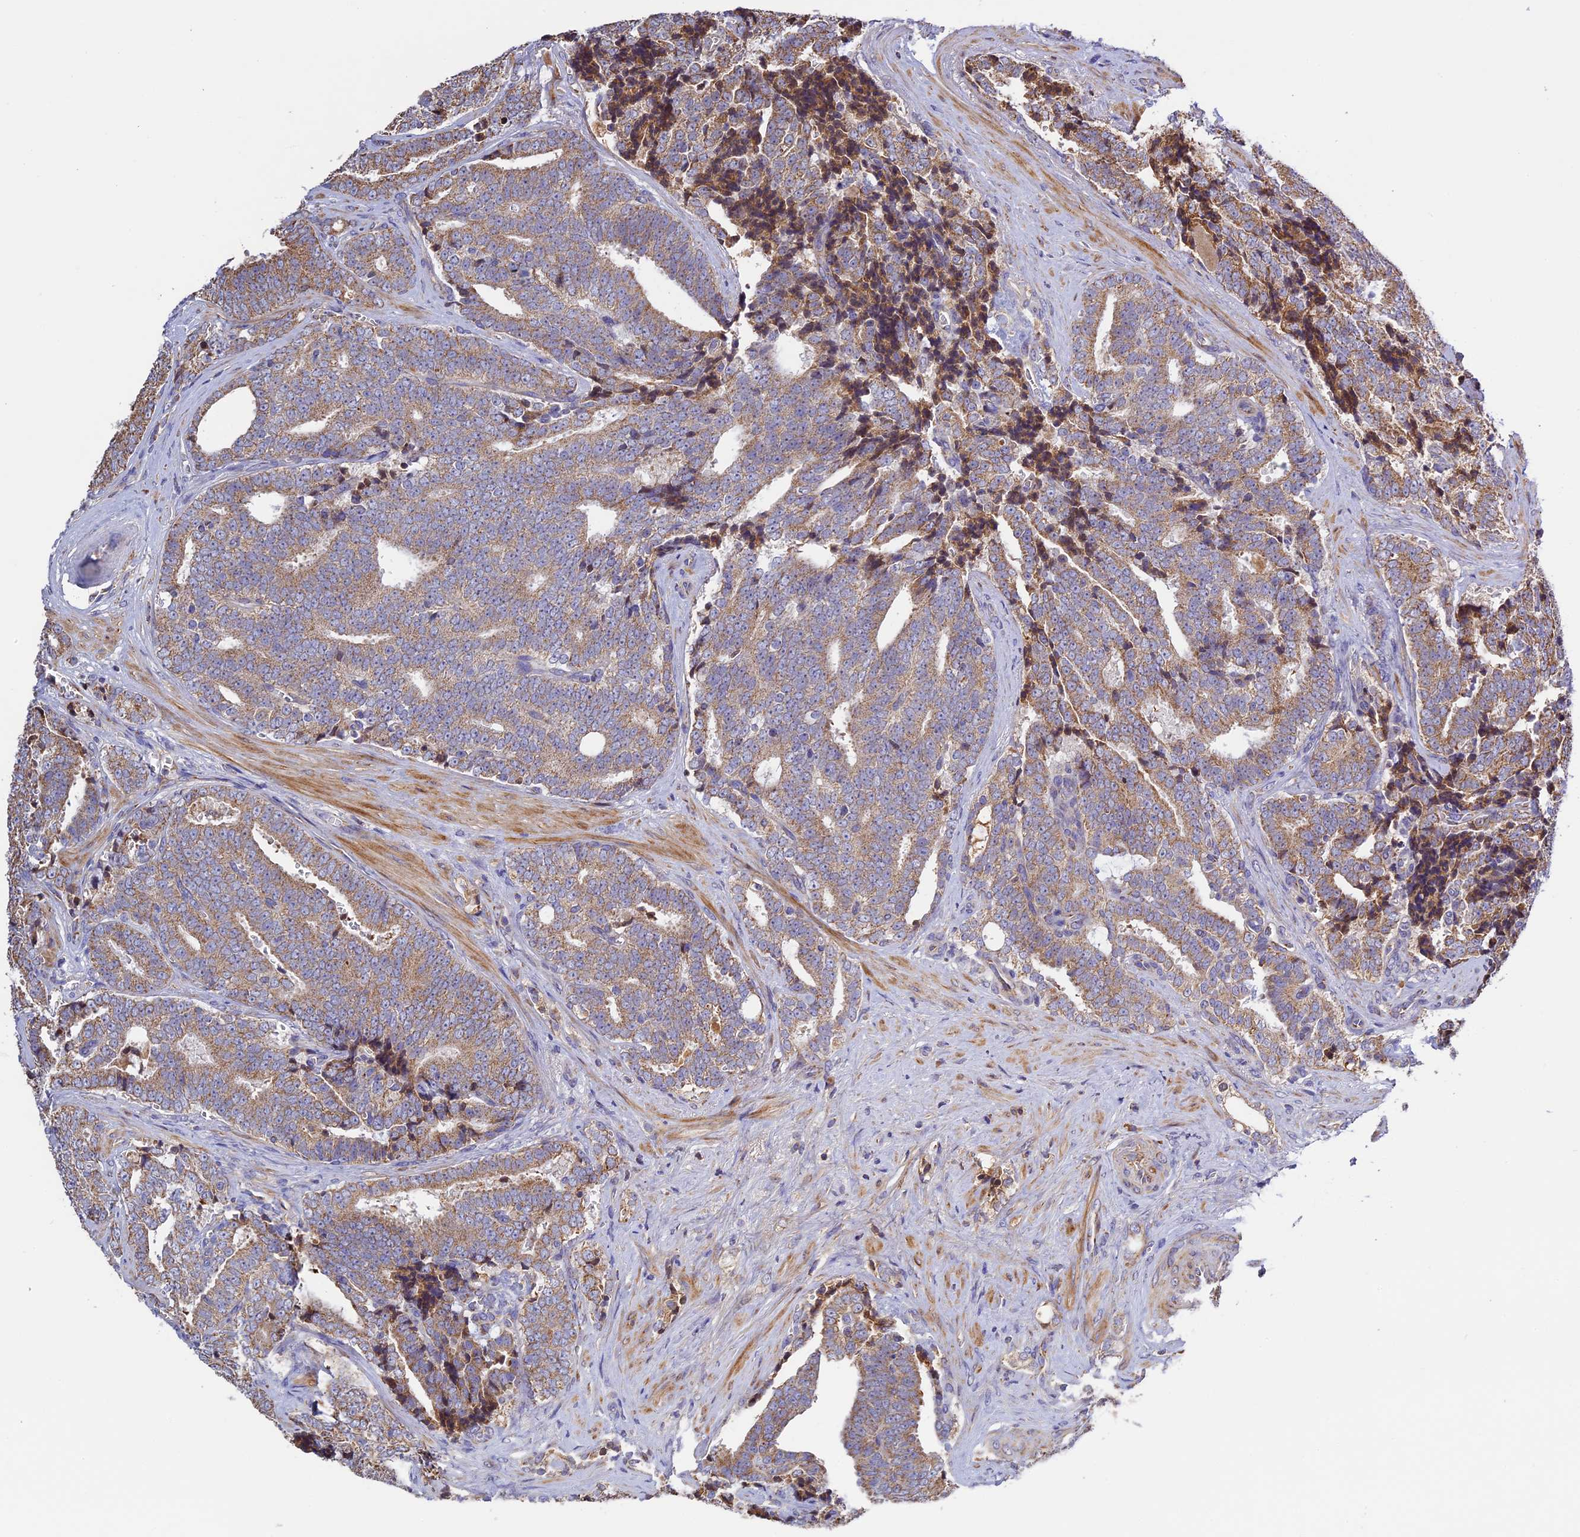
{"staining": {"intensity": "moderate", "quantity": ">75%", "location": "cytoplasmic/membranous"}, "tissue": "prostate cancer", "cell_type": "Tumor cells", "image_type": "cancer", "snomed": [{"axis": "morphology", "description": "Adenocarcinoma, High grade"}, {"axis": "topography", "description": "Prostate and seminal vesicle, NOS"}], "caption": "Immunohistochemical staining of human prostate cancer reveals moderate cytoplasmic/membranous protein positivity in approximately >75% of tumor cells.", "gene": "OCEL1", "patient": {"sex": "male", "age": 67}}